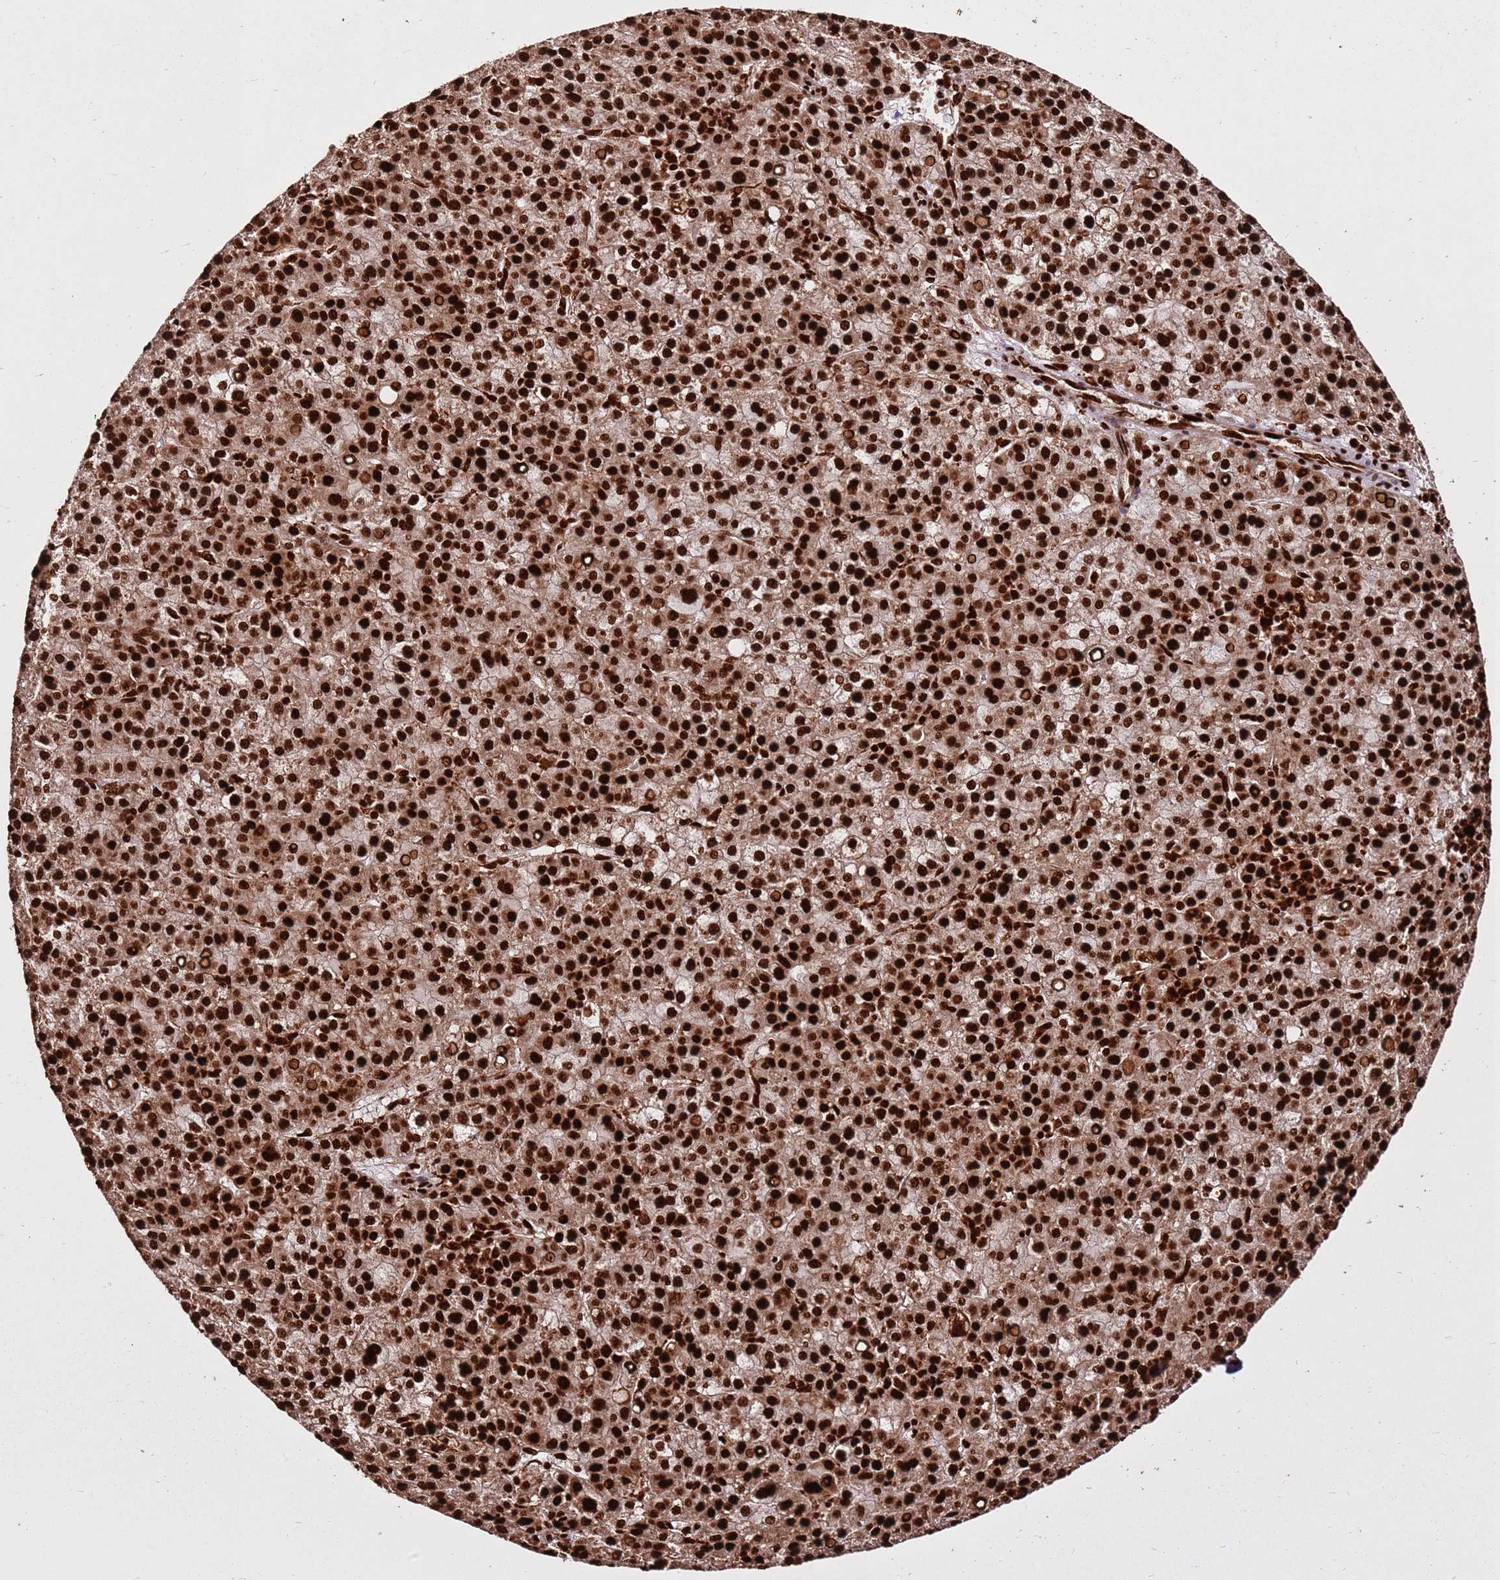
{"staining": {"intensity": "strong", "quantity": ">75%", "location": "nuclear"}, "tissue": "liver cancer", "cell_type": "Tumor cells", "image_type": "cancer", "snomed": [{"axis": "morphology", "description": "Carcinoma, Hepatocellular, NOS"}, {"axis": "topography", "description": "Liver"}], "caption": "A photomicrograph showing strong nuclear staining in about >75% of tumor cells in hepatocellular carcinoma (liver), as visualized by brown immunohistochemical staining.", "gene": "HNRNPAB", "patient": {"sex": "female", "age": 58}}